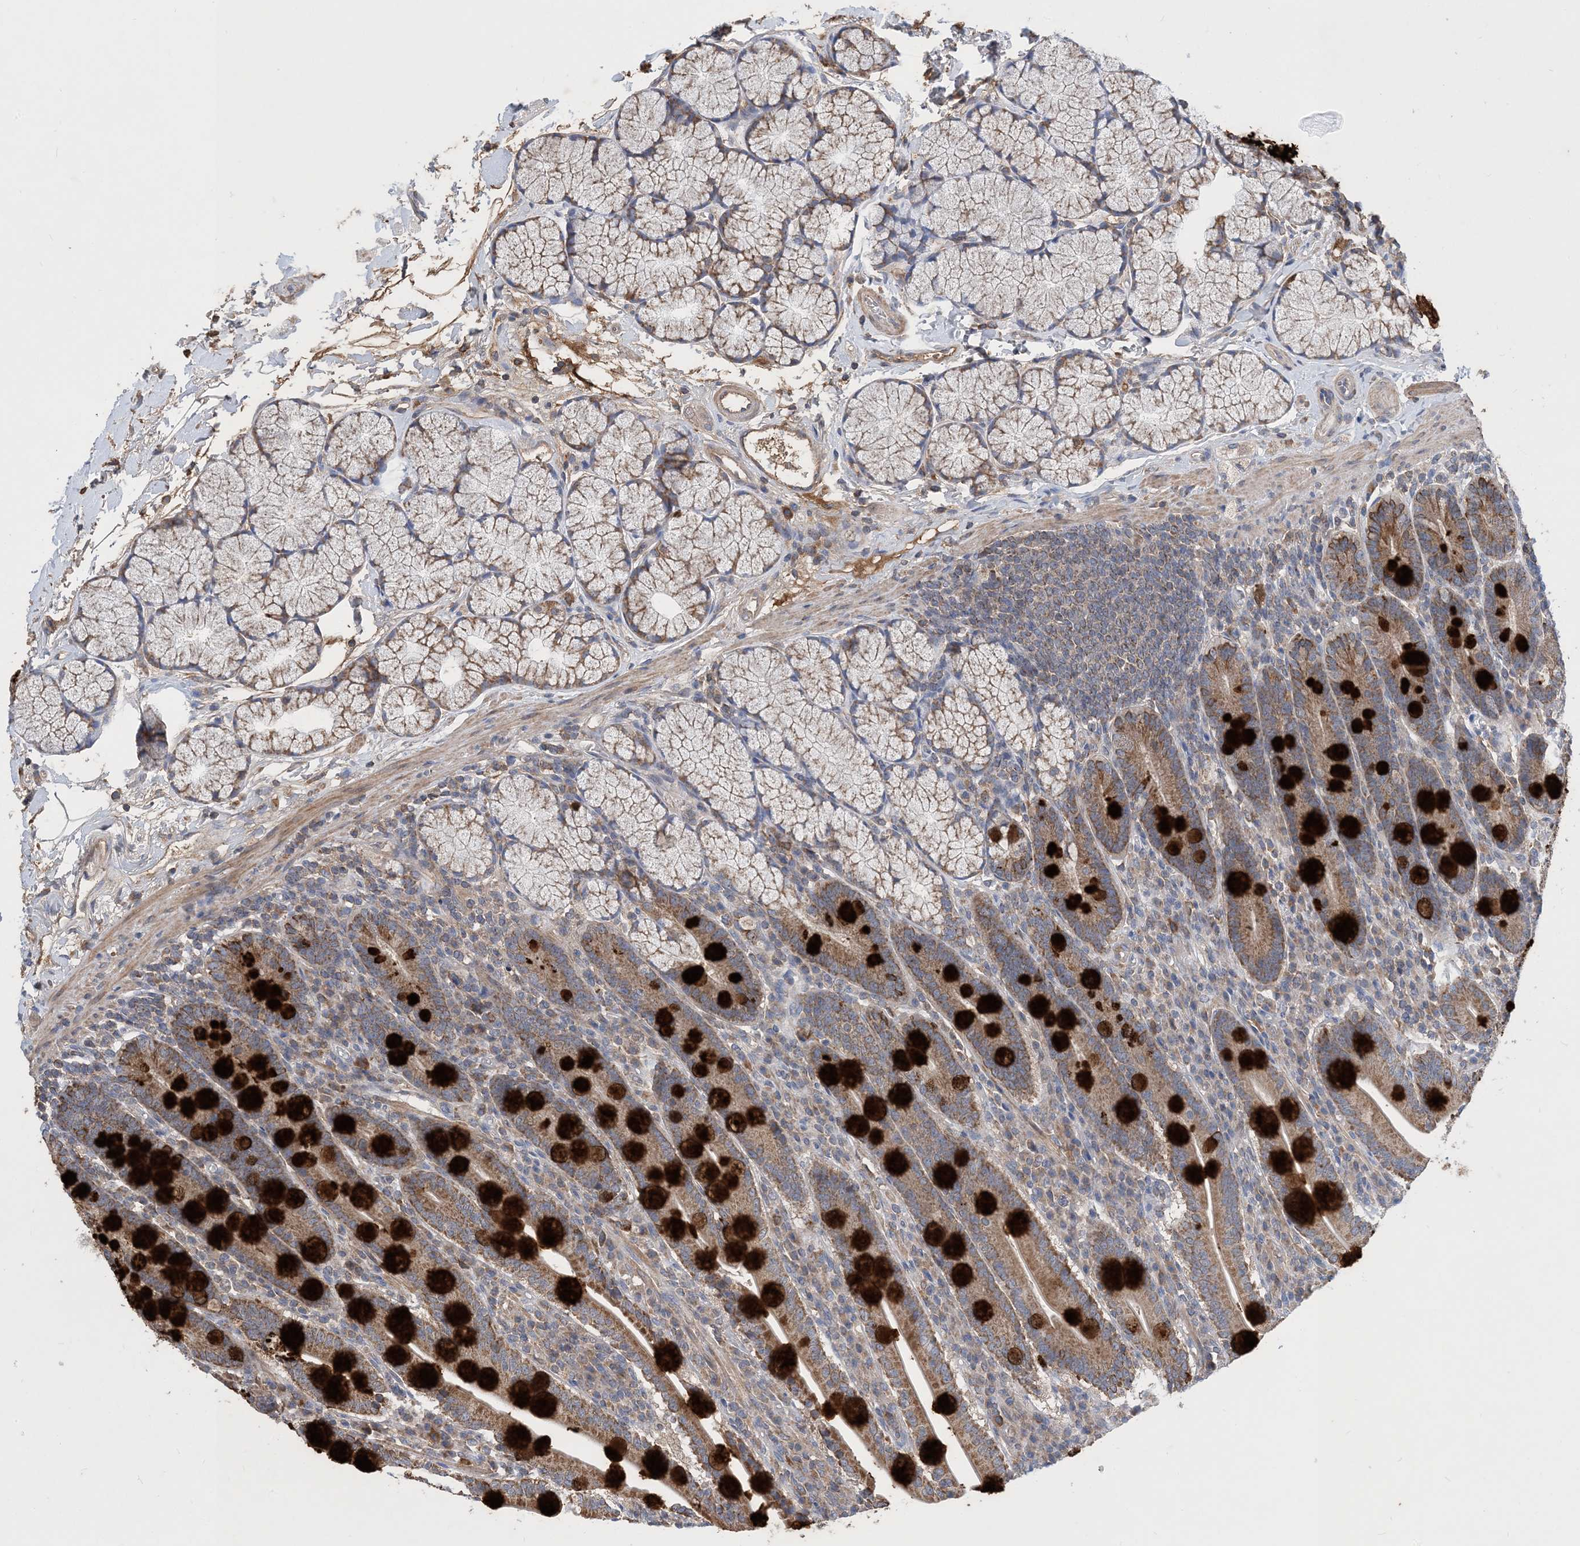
{"staining": {"intensity": "strong", "quantity": "25%-75%", "location": "cytoplasmic/membranous"}, "tissue": "duodenum", "cell_type": "Glandular cells", "image_type": "normal", "snomed": [{"axis": "morphology", "description": "Normal tissue, NOS"}, {"axis": "topography", "description": "Duodenum"}], "caption": "Immunohistochemical staining of benign duodenum demonstrates high levels of strong cytoplasmic/membranous positivity in about 25%-75% of glandular cells.", "gene": "STK19", "patient": {"sex": "male", "age": 35}}